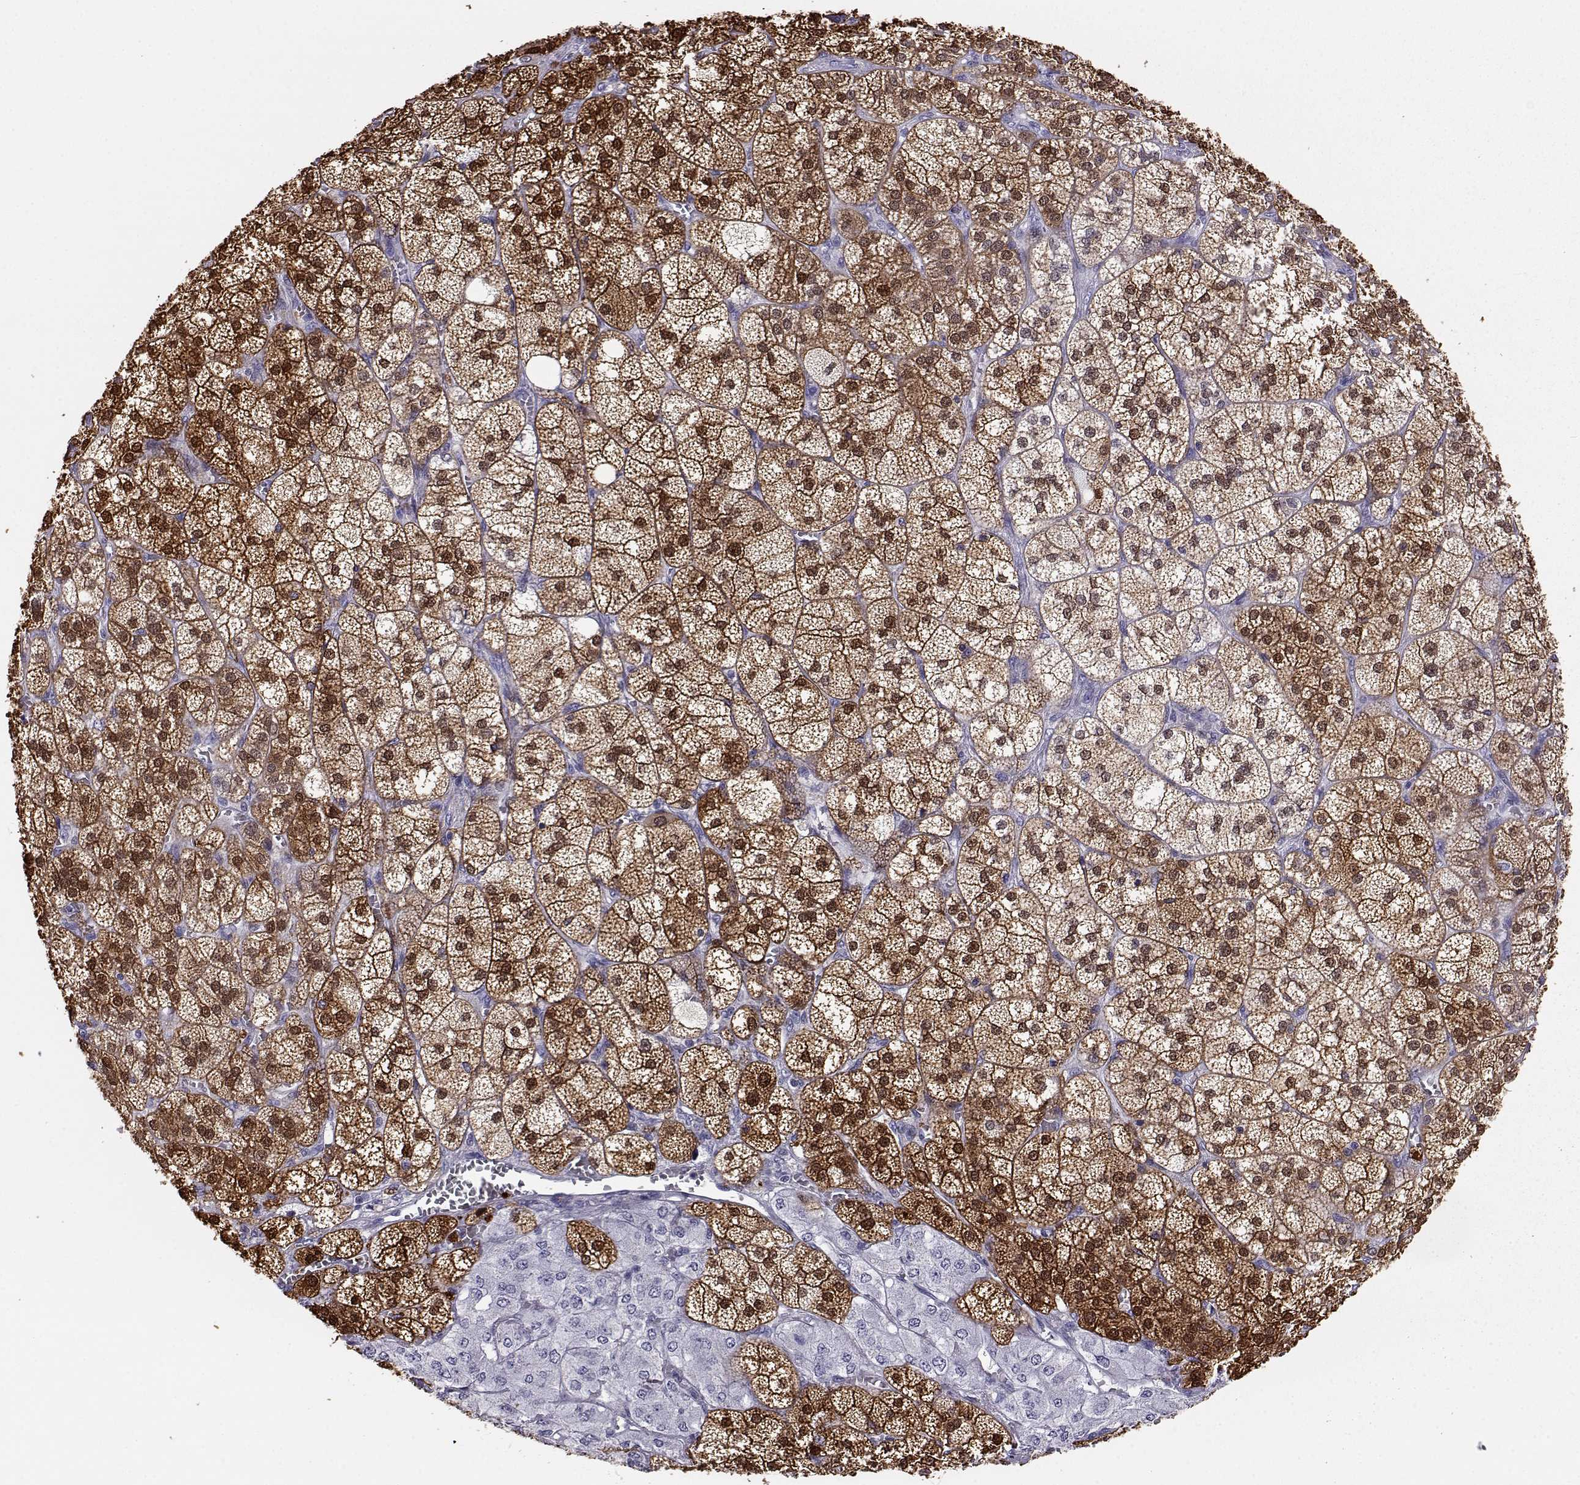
{"staining": {"intensity": "strong", "quantity": ">75%", "location": "cytoplasmic/membranous,nuclear"}, "tissue": "adrenal gland", "cell_type": "Glandular cells", "image_type": "normal", "snomed": [{"axis": "morphology", "description": "Normal tissue, NOS"}, {"axis": "topography", "description": "Adrenal gland"}], "caption": "Adrenal gland stained with DAB (3,3'-diaminobenzidine) immunohistochemistry exhibits high levels of strong cytoplasmic/membranous,nuclear staining in approximately >75% of glandular cells.", "gene": "AKR1B1", "patient": {"sex": "female", "age": 60}}